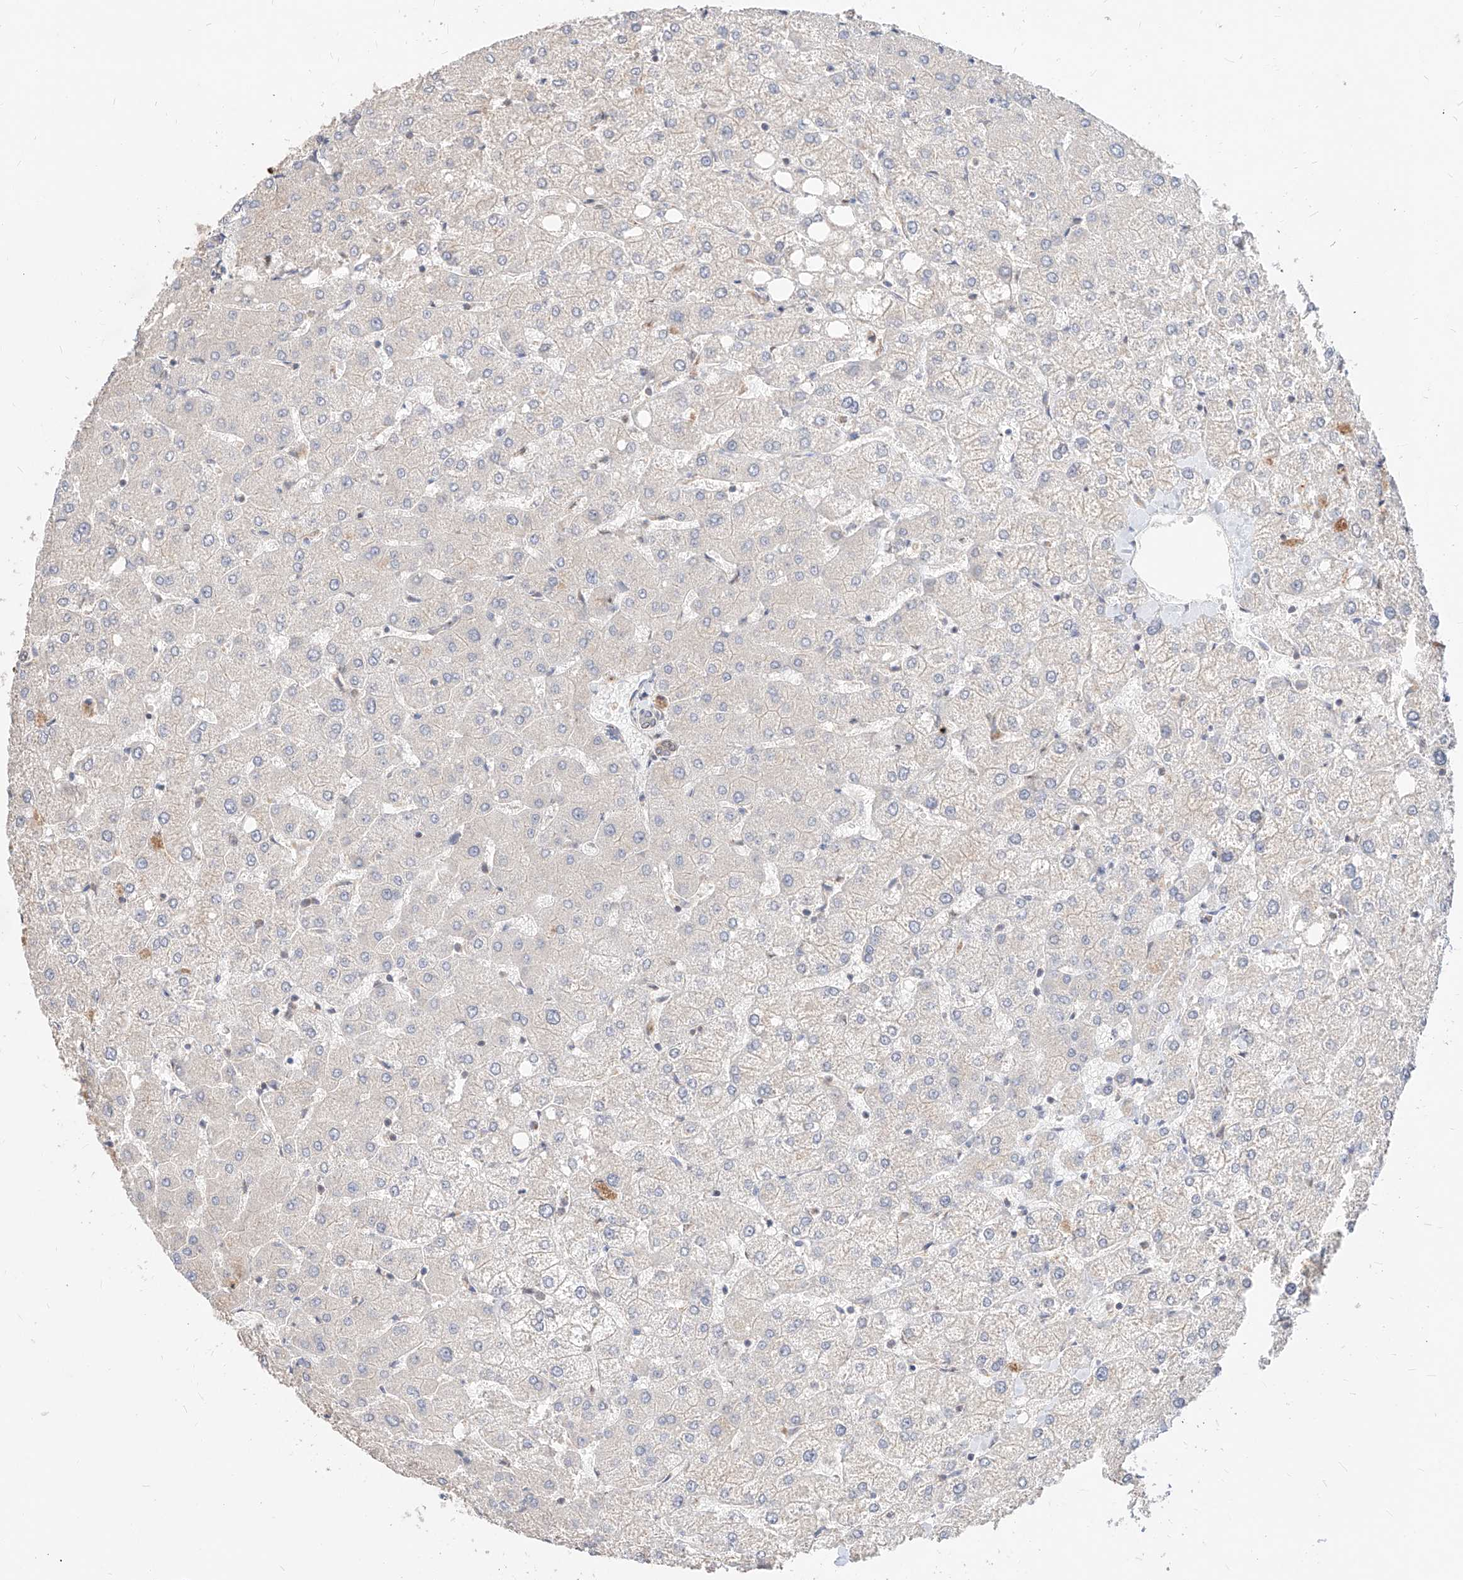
{"staining": {"intensity": "weak", "quantity": ">75%", "location": "cytoplasmic/membranous"}, "tissue": "liver", "cell_type": "Cholangiocytes", "image_type": "normal", "snomed": [{"axis": "morphology", "description": "Normal tissue, NOS"}, {"axis": "topography", "description": "Liver"}], "caption": "Cholangiocytes display weak cytoplasmic/membranous expression in about >75% of cells in benign liver. (DAB (3,3'-diaminobenzidine) IHC, brown staining for protein, blue staining for nuclei).", "gene": "TSNAX", "patient": {"sex": "female", "age": 54}}